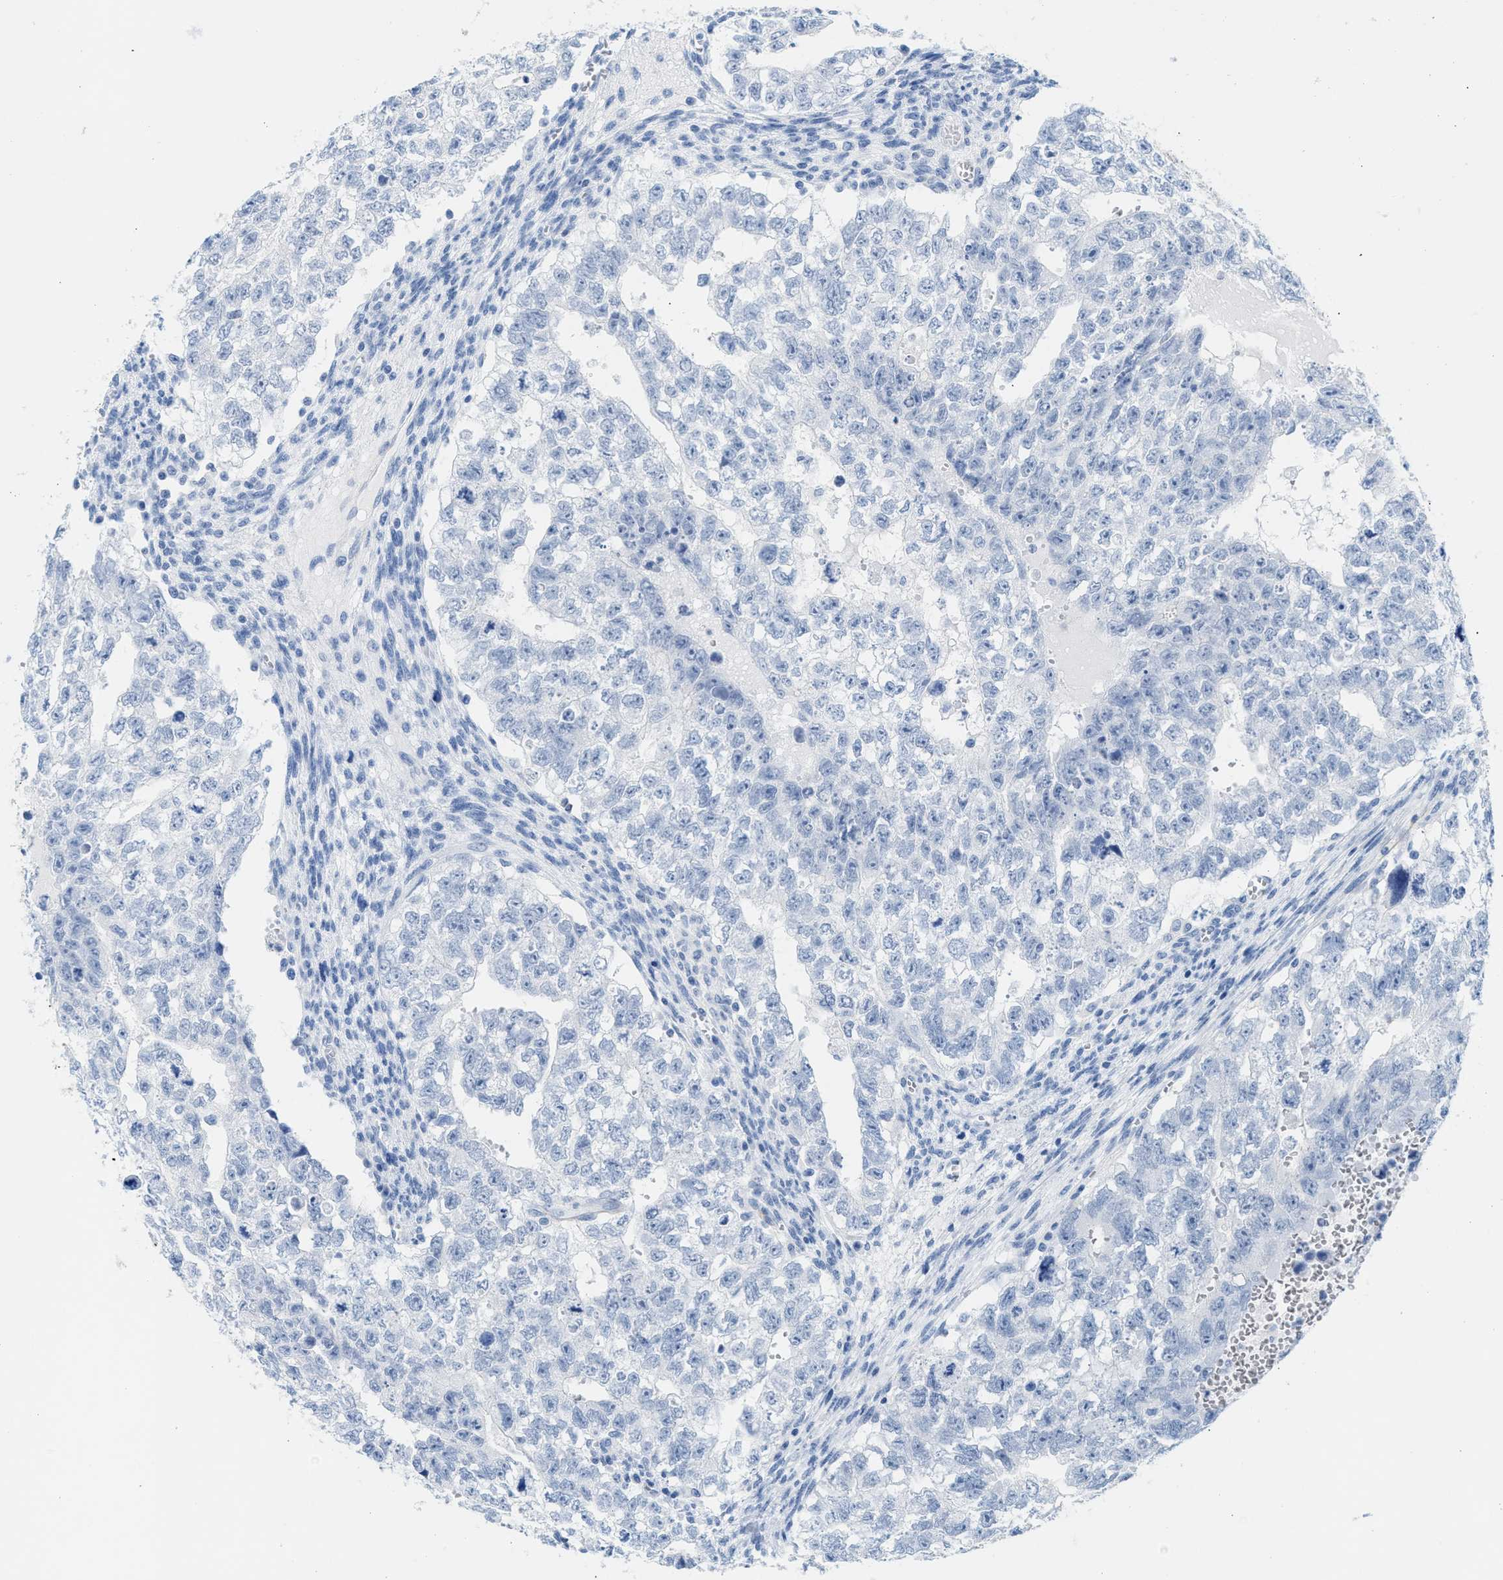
{"staining": {"intensity": "negative", "quantity": "none", "location": "none"}, "tissue": "testis cancer", "cell_type": "Tumor cells", "image_type": "cancer", "snomed": [{"axis": "morphology", "description": "Seminoma, NOS"}, {"axis": "morphology", "description": "Carcinoma, Embryonal, NOS"}, {"axis": "topography", "description": "Testis"}], "caption": "High magnification brightfield microscopy of testis cancer stained with DAB (brown) and counterstained with hematoxylin (blue): tumor cells show no significant positivity. (DAB (3,3'-diaminobenzidine) immunohistochemistry (IHC) with hematoxylin counter stain).", "gene": "TNR", "patient": {"sex": "male", "age": 38}}